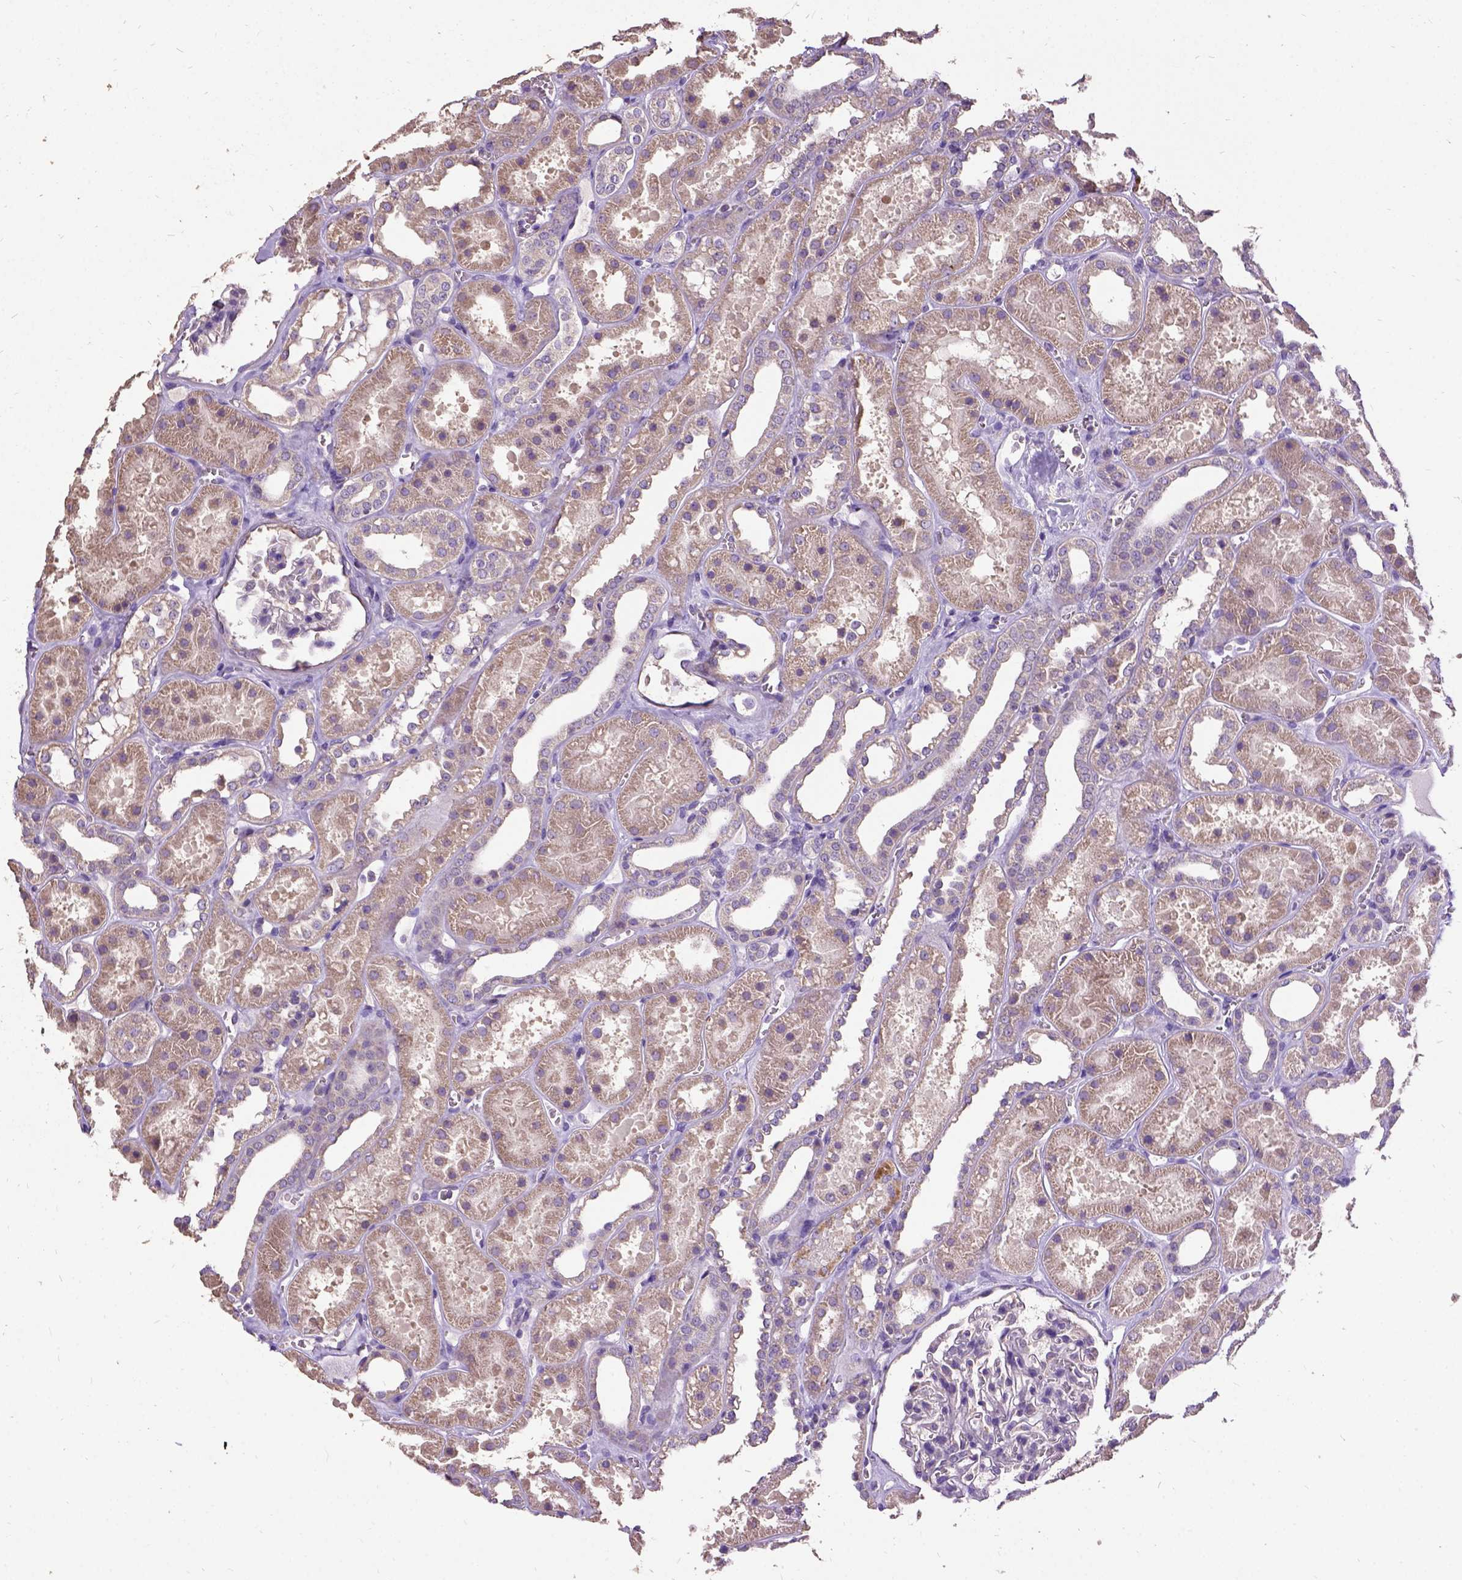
{"staining": {"intensity": "moderate", "quantity": "<25%", "location": "cytoplasmic/membranous"}, "tissue": "kidney", "cell_type": "Cells in glomeruli", "image_type": "normal", "snomed": [{"axis": "morphology", "description": "Normal tissue, NOS"}, {"axis": "topography", "description": "Kidney"}], "caption": "Immunohistochemistry (IHC) photomicrograph of unremarkable kidney stained for a protein (brown), which reveals low levels of moderate cytoplasmic/membranous positivity in approximately <25% of cells in glomeruli.", "gene": "DQX1", "patient": {"sex": "female", "age": 41}}